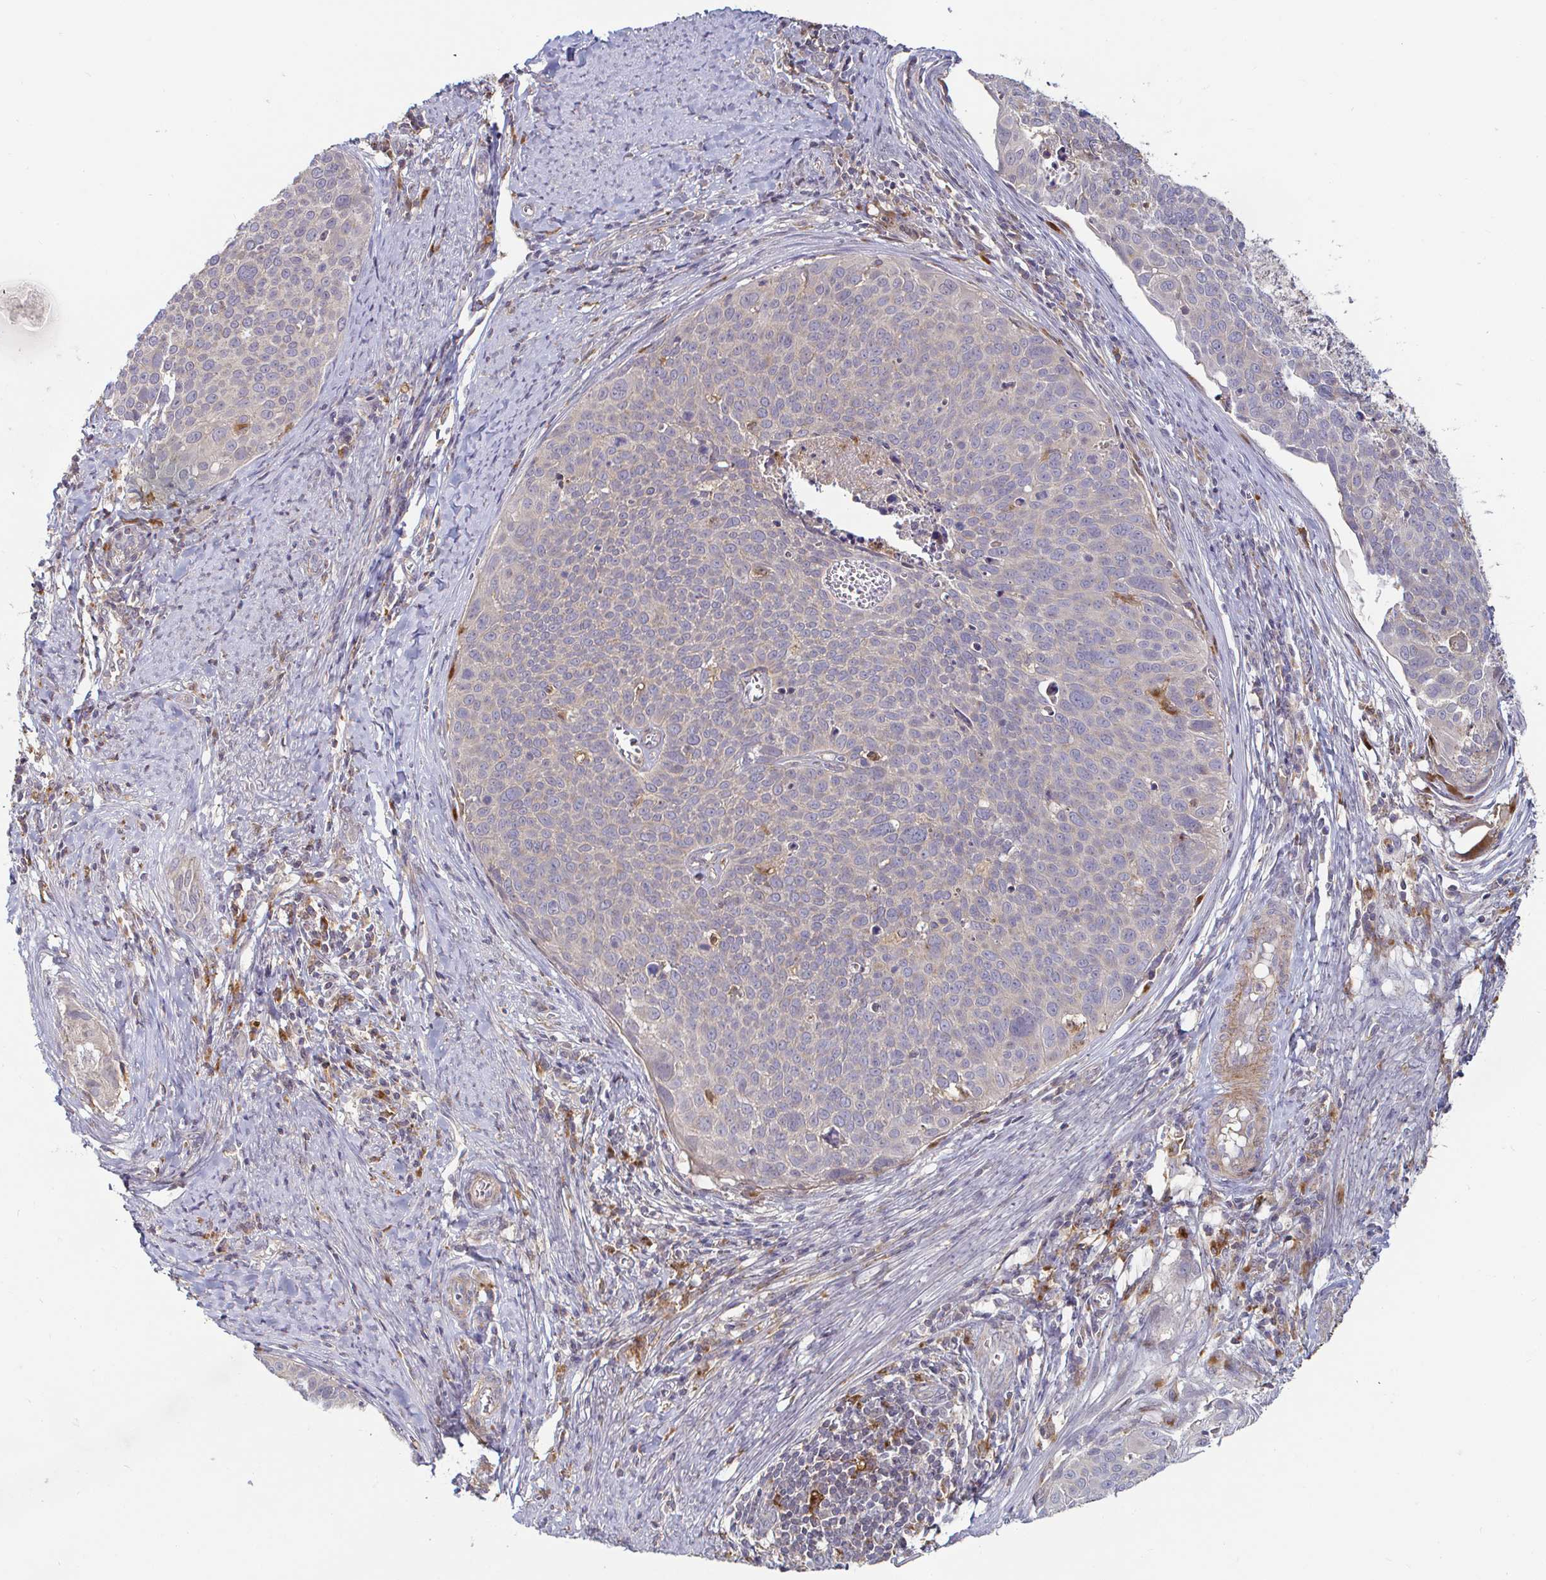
{"staining": {"intensity": "negative", "quantity": "none", "location": "none"}, "tissue": "cervical cancer", "cell_type": "Tumor cells", "image_type": "cancer", "snomed": [{"axis": "morphology", "description": "Squamous cell carcinoma, NOS"}, {"axis": "topography", "description": "Cervix"}], "caption": "High power microscopy image of an immunohistochemistry histopathology image of cervical squamous cell carcinoma, revealing no significant positivity in tumor cells. (DAB (3,3'-diaminobenzidine) IHC visualized using brightfield microscopy, high magnification).", "gene": "CDH18", "patient": {"sex": "female", "age": 39}}